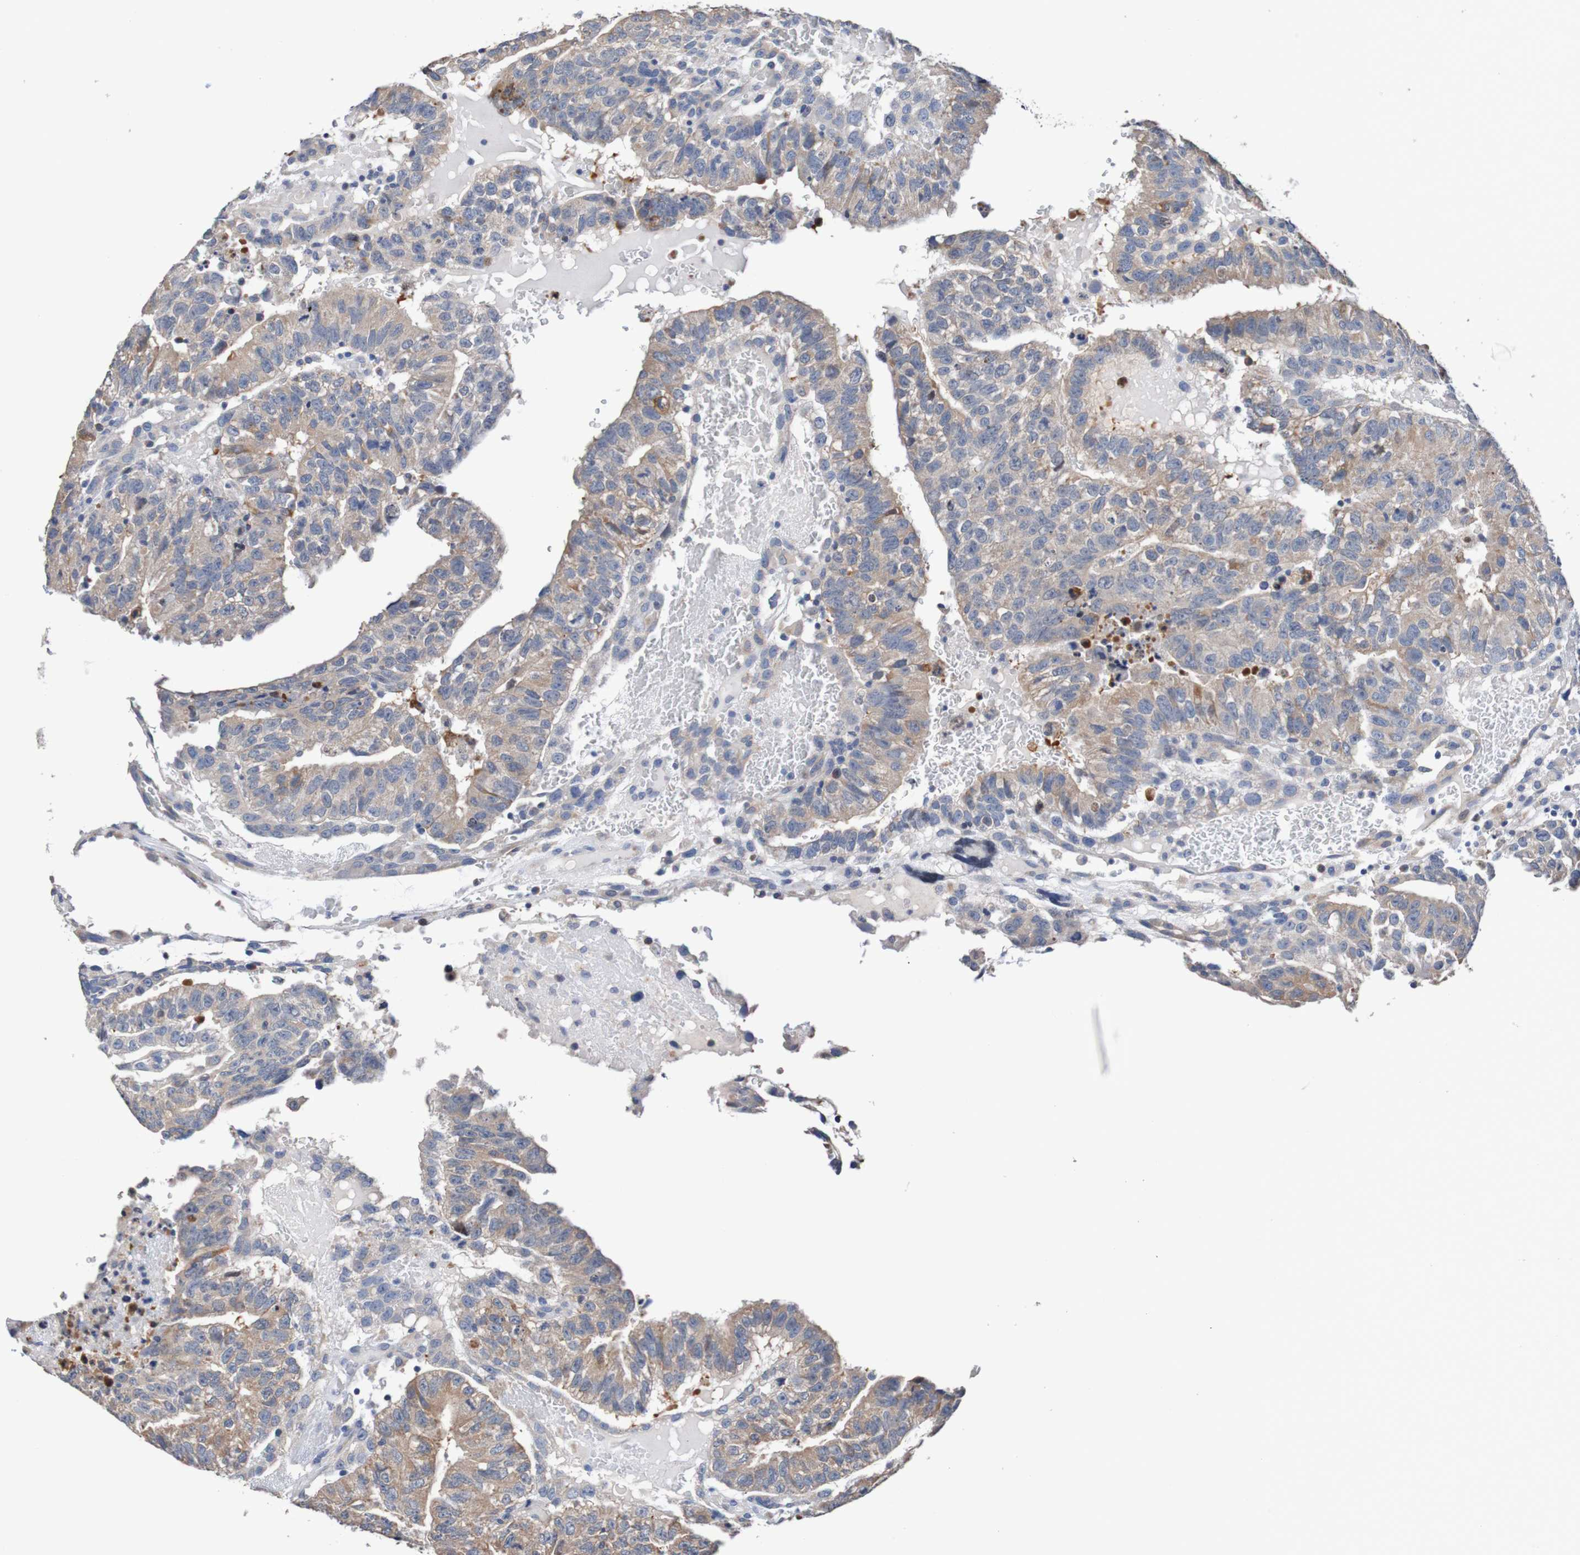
{"staining": {"intensity": "weak", "quantity": ">75%", "location": "cytoplasmic/membranous"}, "tissue": "testis cancer", "cell_type": "Tumor cells", "image_type": "cancer", "snomed": [{"axis": "morphology", "description": "Seminoma, NOS"}, {"axis": "morphology", "description": "Carcinoma, Embryonal, NOS"}, {"axis": "topography", "description": "Testis"}], "caption": "A brown stain shows weak cytoplasmic/membranous expression of a protein in human embryonal carcinoma (testis) tumor cells. (DAB (3,3'-diaminobenzidine) IHC, brown staining for protein, blue staining for nuclei).", "gene": "FIBP", "patient": {"sex": "male", "age": 52}}